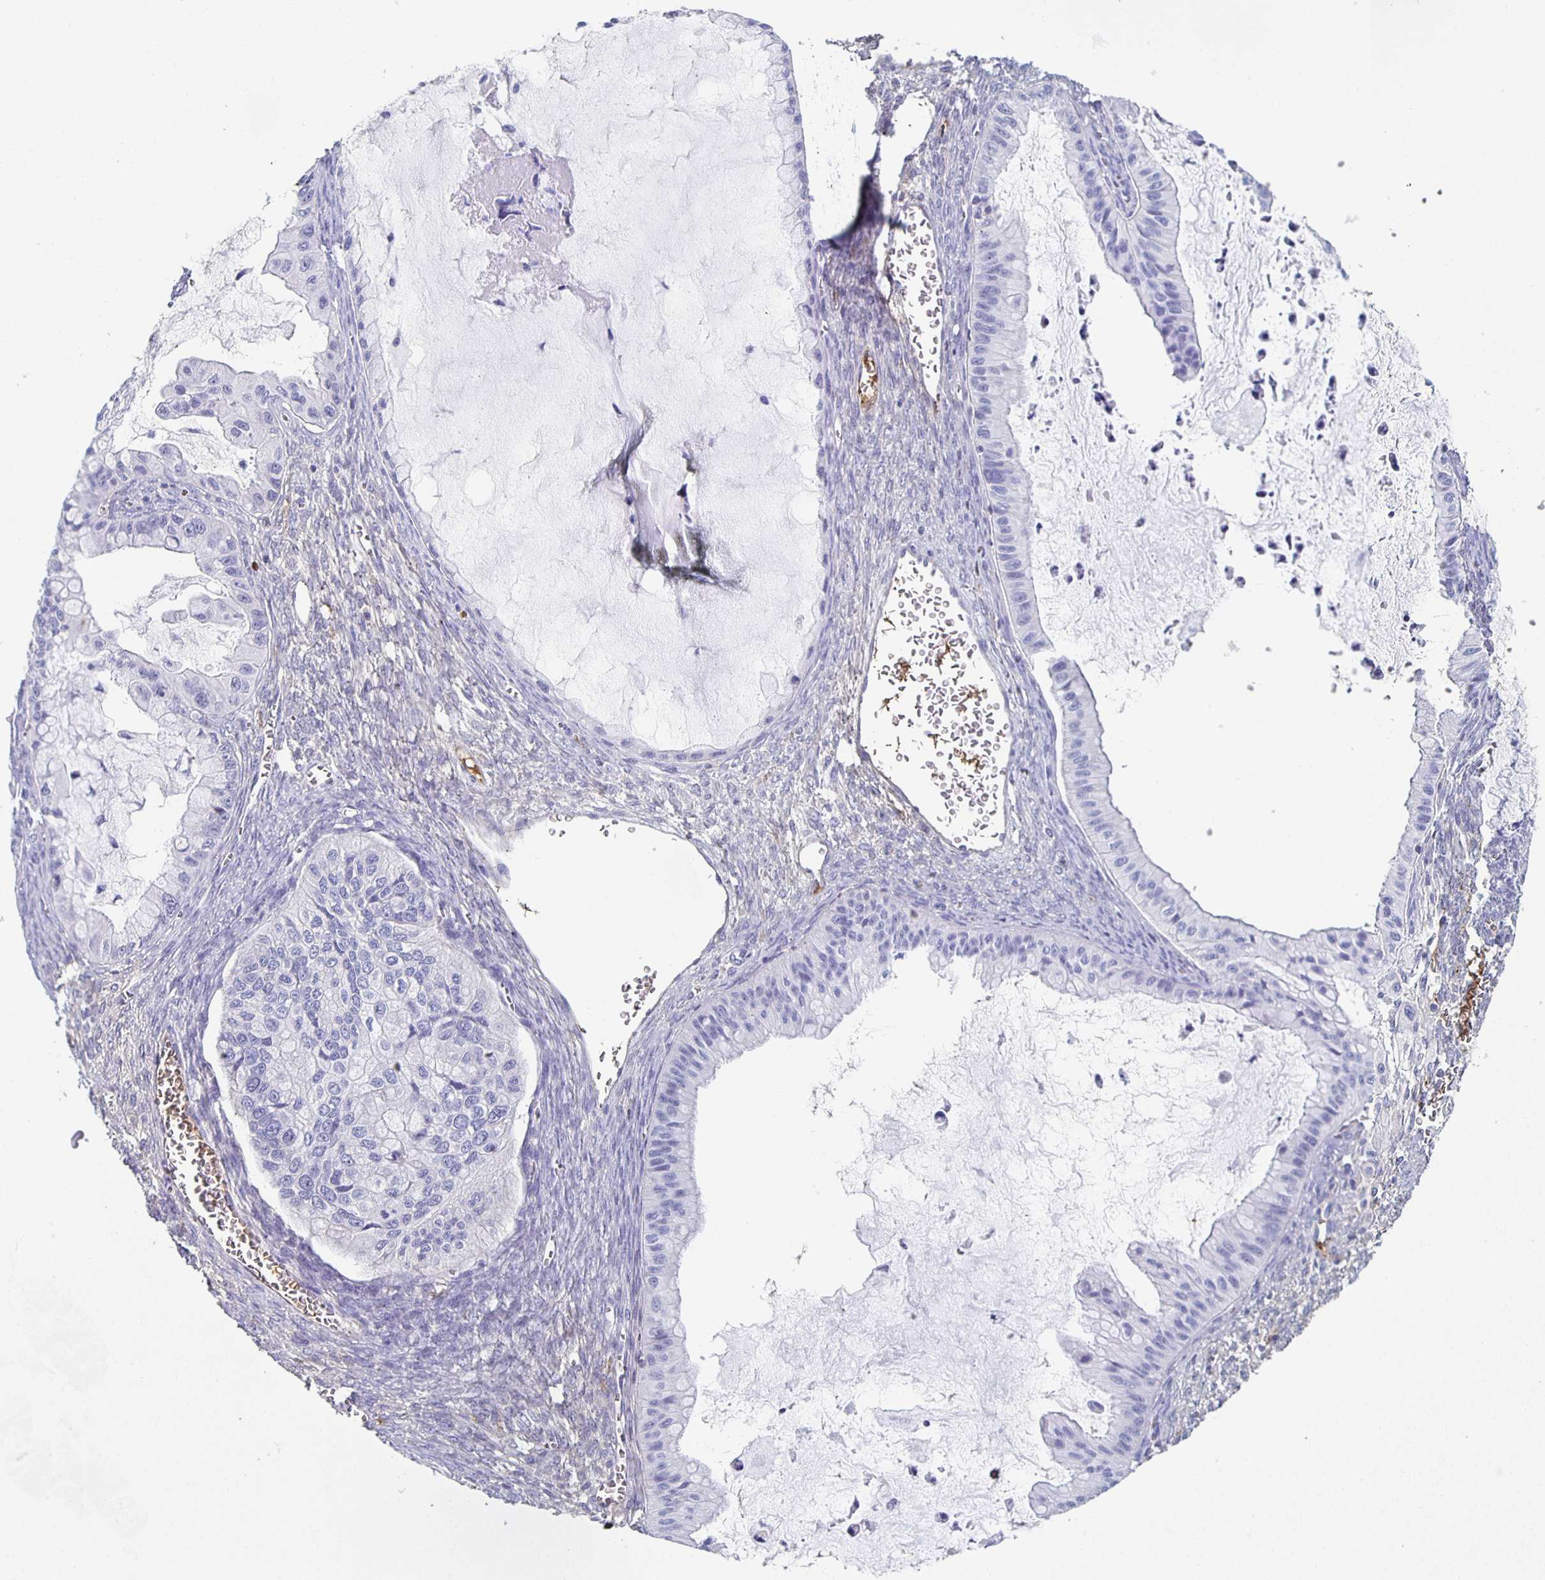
{"staining": {"intensity": "negative", "quantity": "none", "location": "none"}, "tissue": "ovarian cancer", "cell_type": "Tumor cells", "image_type": "cancer", "snomed": [{"axis": "morphology", "description": "Cystadenocarcinoma, mucinous, NOS"}, {"axis": "topography", "description": "Ovary"}], "caption": "Tumor cells are negative for brown protein staining in mucinous cystadenocarcinoma (ovarian).", "gene": "FGA", "patient": {"sex": "female", "age": 72}}